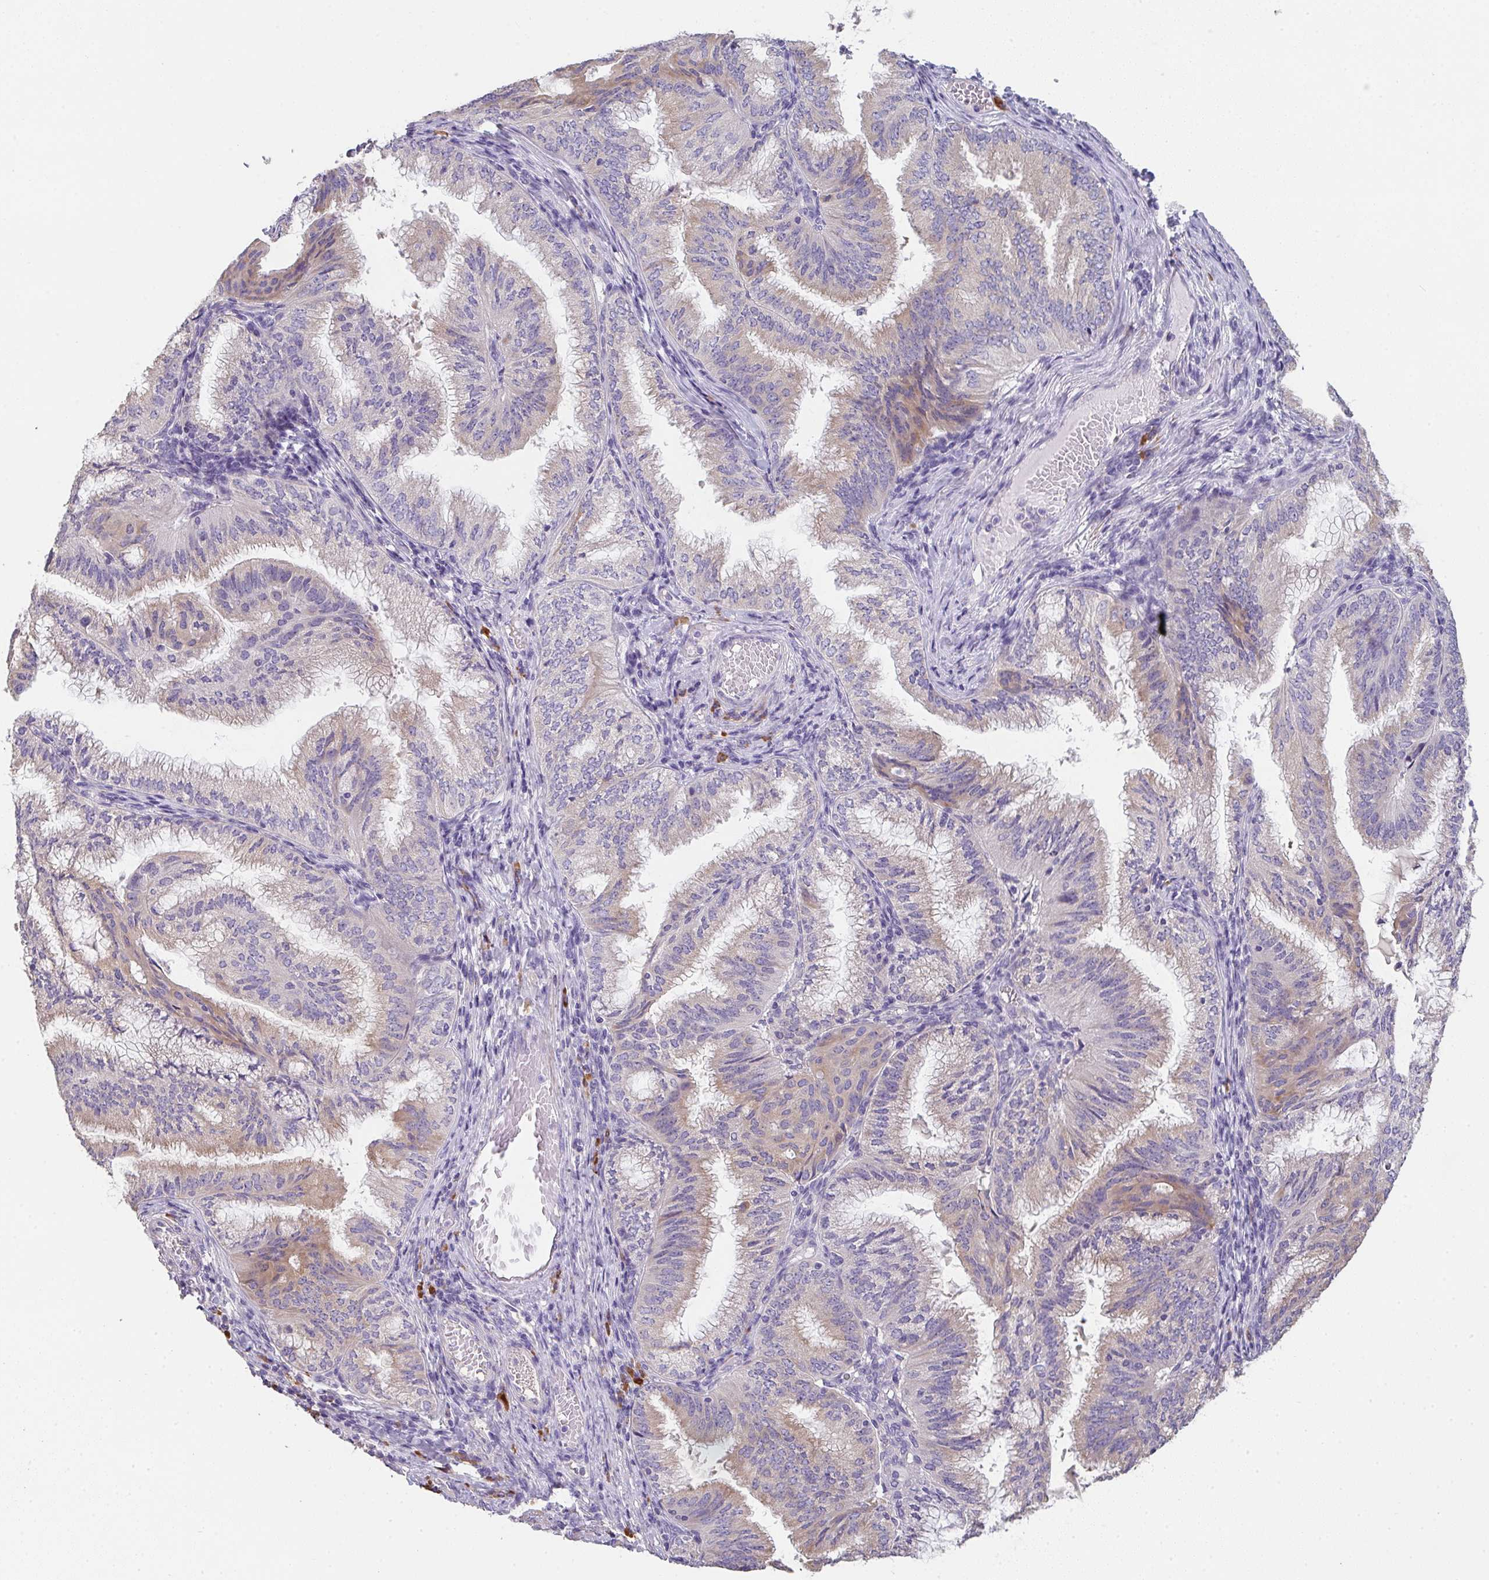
{"staining": {"intensity": "weak", "quantity": "25%-75%", "location": "cytoplasmic/membranous"}, "tissue": "endometrial cancer", "cell_type": "Tumor cells", "image_type": "cancer", "snomed": [{"axis": "morphology", "description": "Adenocarcinoma, NOS"}, {"axis": "topography", "description": "Endometrium"}], "caption": "A micrograph showing weak cytoplasmic/membranous positivity in about 25%-75% of tumor cells in endometrial cancer (adenocarcinoma), as visualized by brown immunohistochemical staining.", "gene": "ZNF215", "patient": {"sex": "female", "age": 49}}